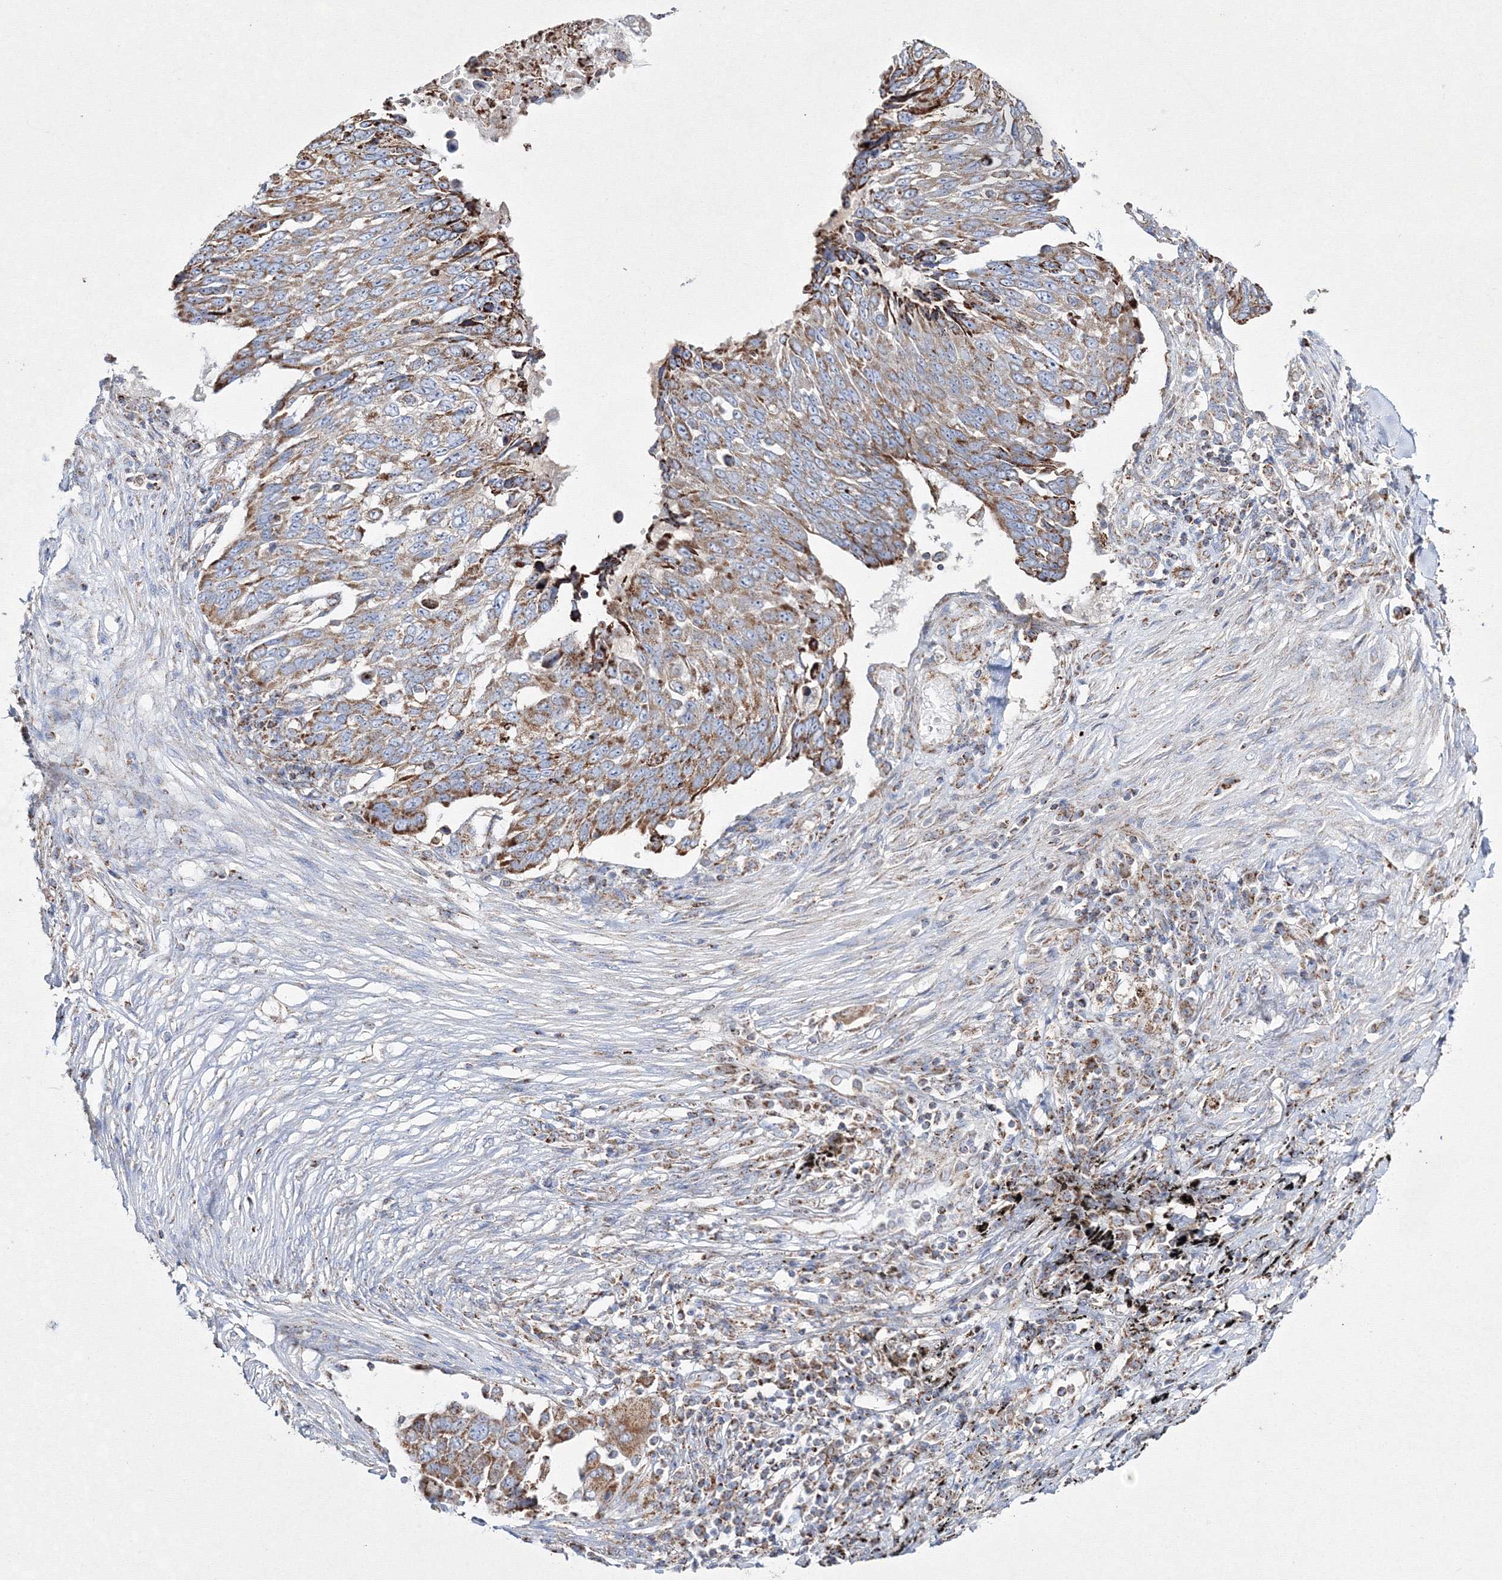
{"staining": {"intensity": "moderate", "quantity": "25%-75%", "location": "cytoplasmic/membranous"}, "tissue": "lung cancer", "cell_type": "Tumor cells", "image_type": "cancer", "snomed": [{"axis": "morphology", "description": "Squamous cell carcinoma, NOS"}, {"axis": "topography", "description": "Lung"}], "caption": "Lung cancer (squamous cell carcinoma) stained for a protein shows moderate cytoplasmic/membranous positivity in tumor cells.", "gene": "IGSF9", "patient": {"sex": "male", "age": 66}}